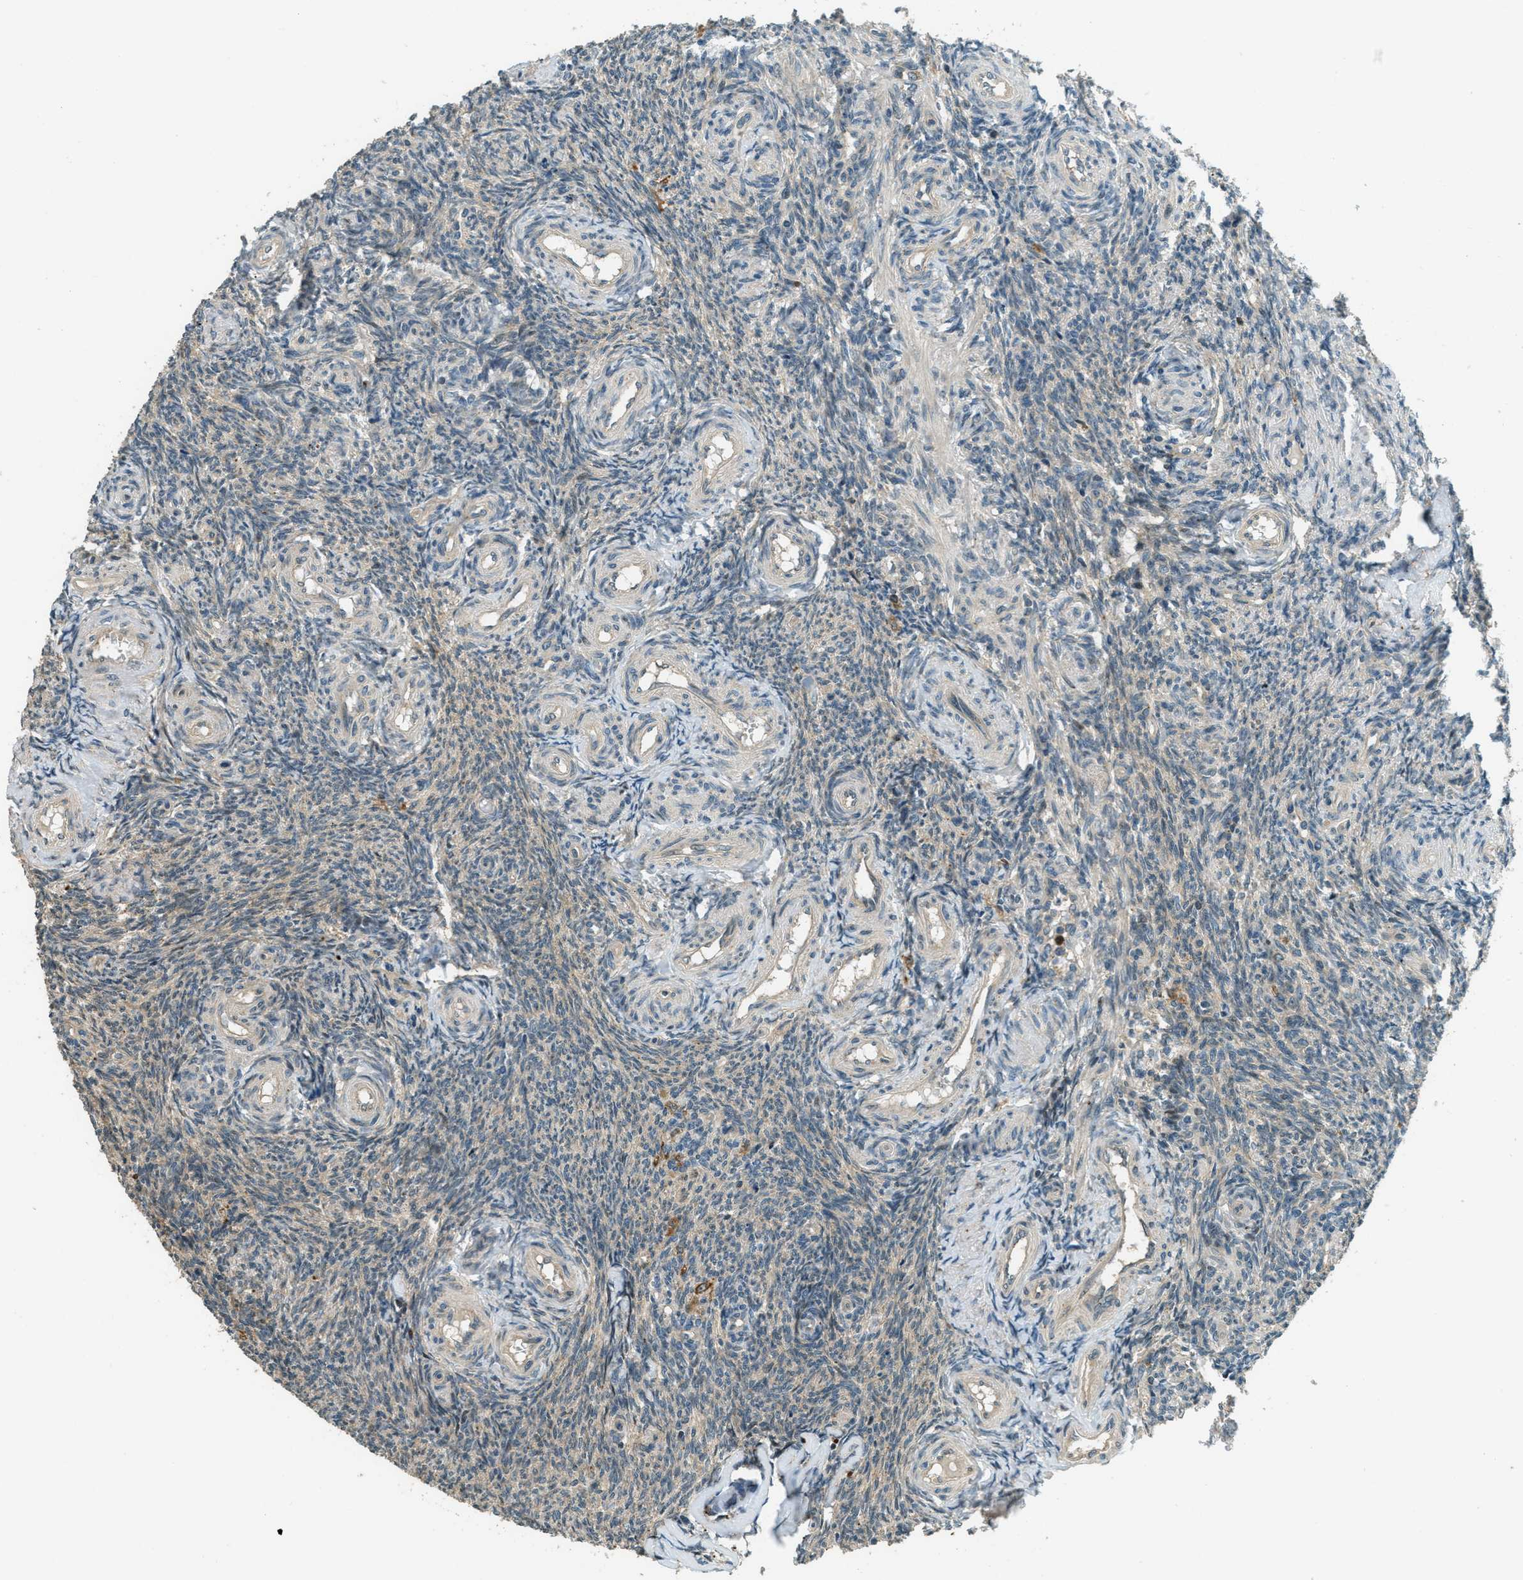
{"staining": {"intensity": "weak", "quantity": "25%-75%", "location": "cytoplasmic/membranous"}, "tissue": "ovary", "cell_type": "Ovarian stroma cells", "image_type": "normal", "snomed": [{"axis": "morphology", "description": "Normal tissue, NOS"}, {"axis": "topography", "description": "Ovary"}], "caption": "This image demonstrates unremarkable ovary stained with IHC to label a protein in brown. The cytoplasmic/membranous of ovarian stroma cells show weak positivity for the protein. Nuclei are counter-stained blue.", "gene": "PTPN23", "patient": {"sex": "female", "age": 41}}